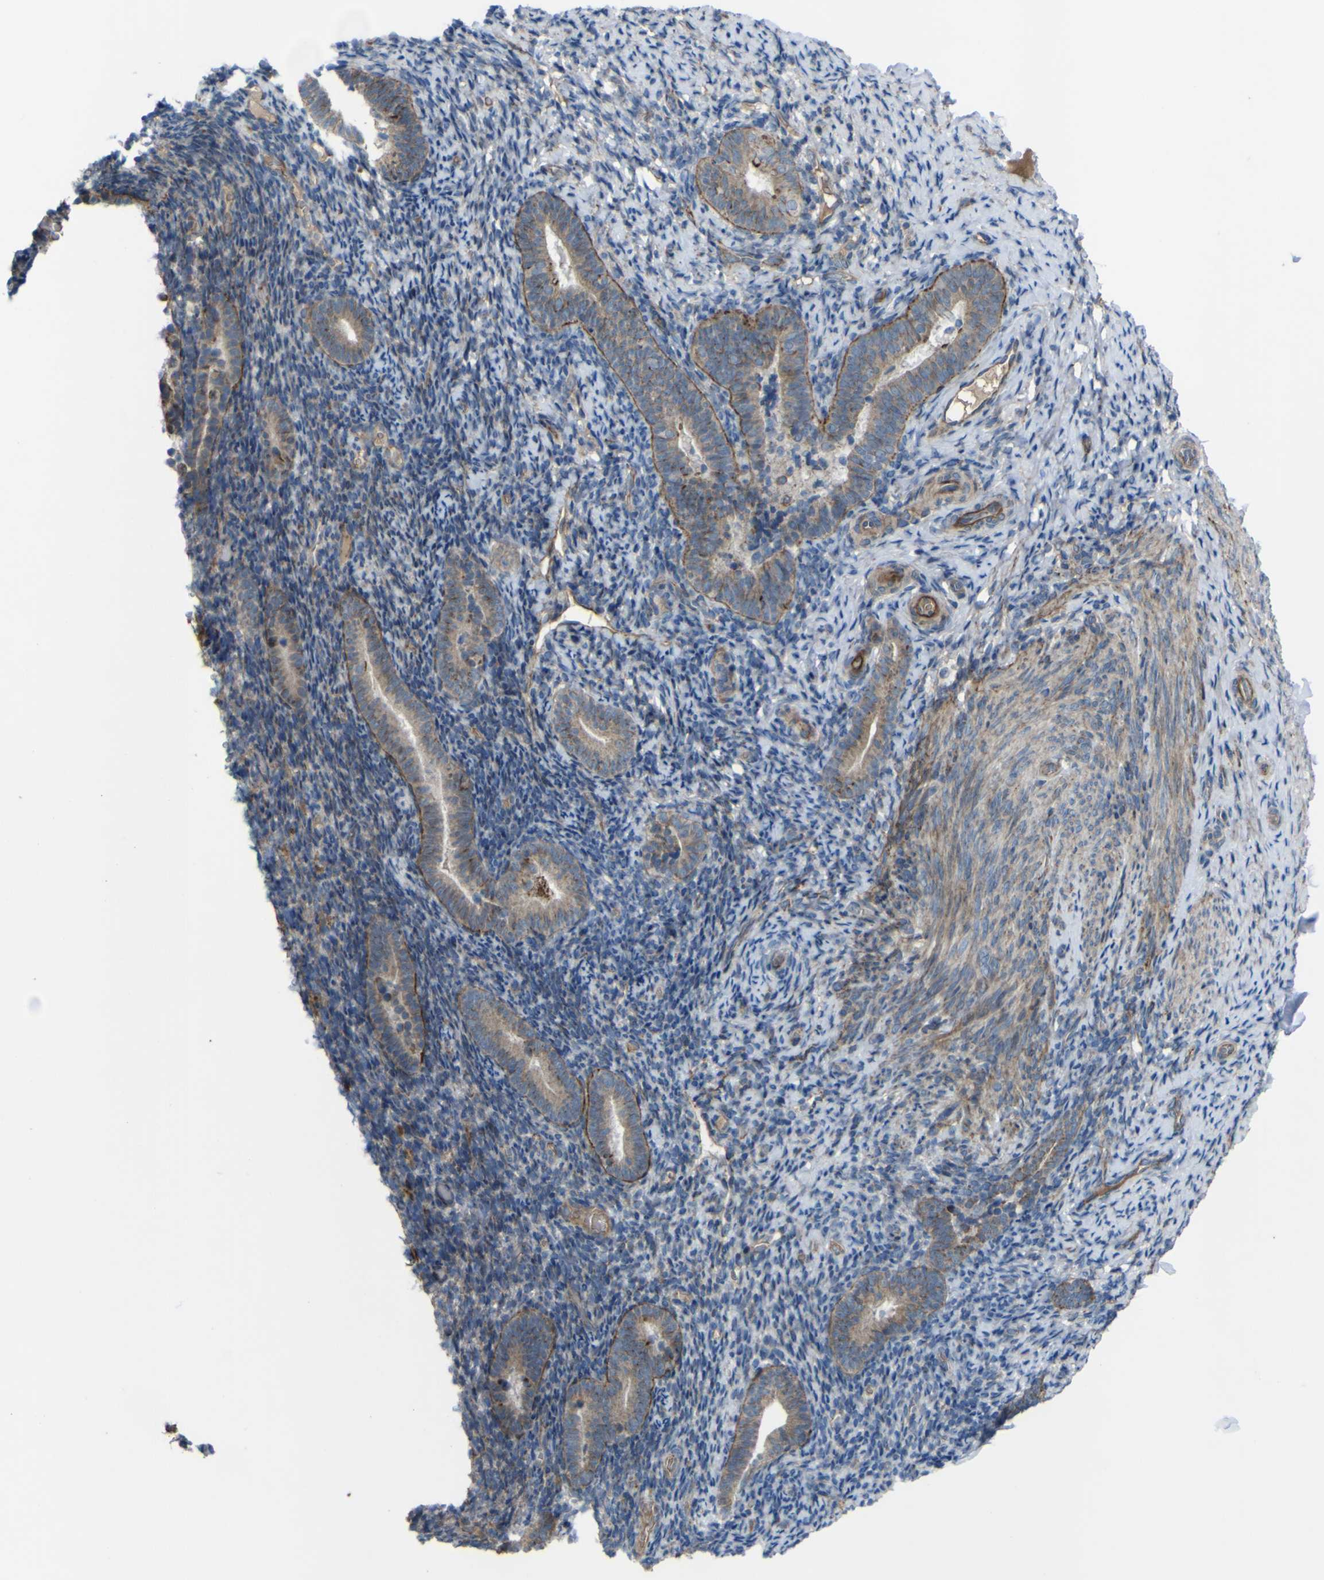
{"staining": {"intensity": "weak", "quantity": "<25%", "location": "cytoplasmic/membranous"}, "tissue": "endometrium", "cell_type": "Cells in endometrial stroma", "image_type": "normal", "snomed": [{"axis": "morphology", "description": "Normal tissue, NOS"}, {"axis": "topography", "description": "Endometrium"}], "caption": "Micrograph shows no protein expression in cells in endometrial stroma of unremarkable endometrium.", "gene": "GPLD1", "patient": {"sex": "female", "age": 51}}